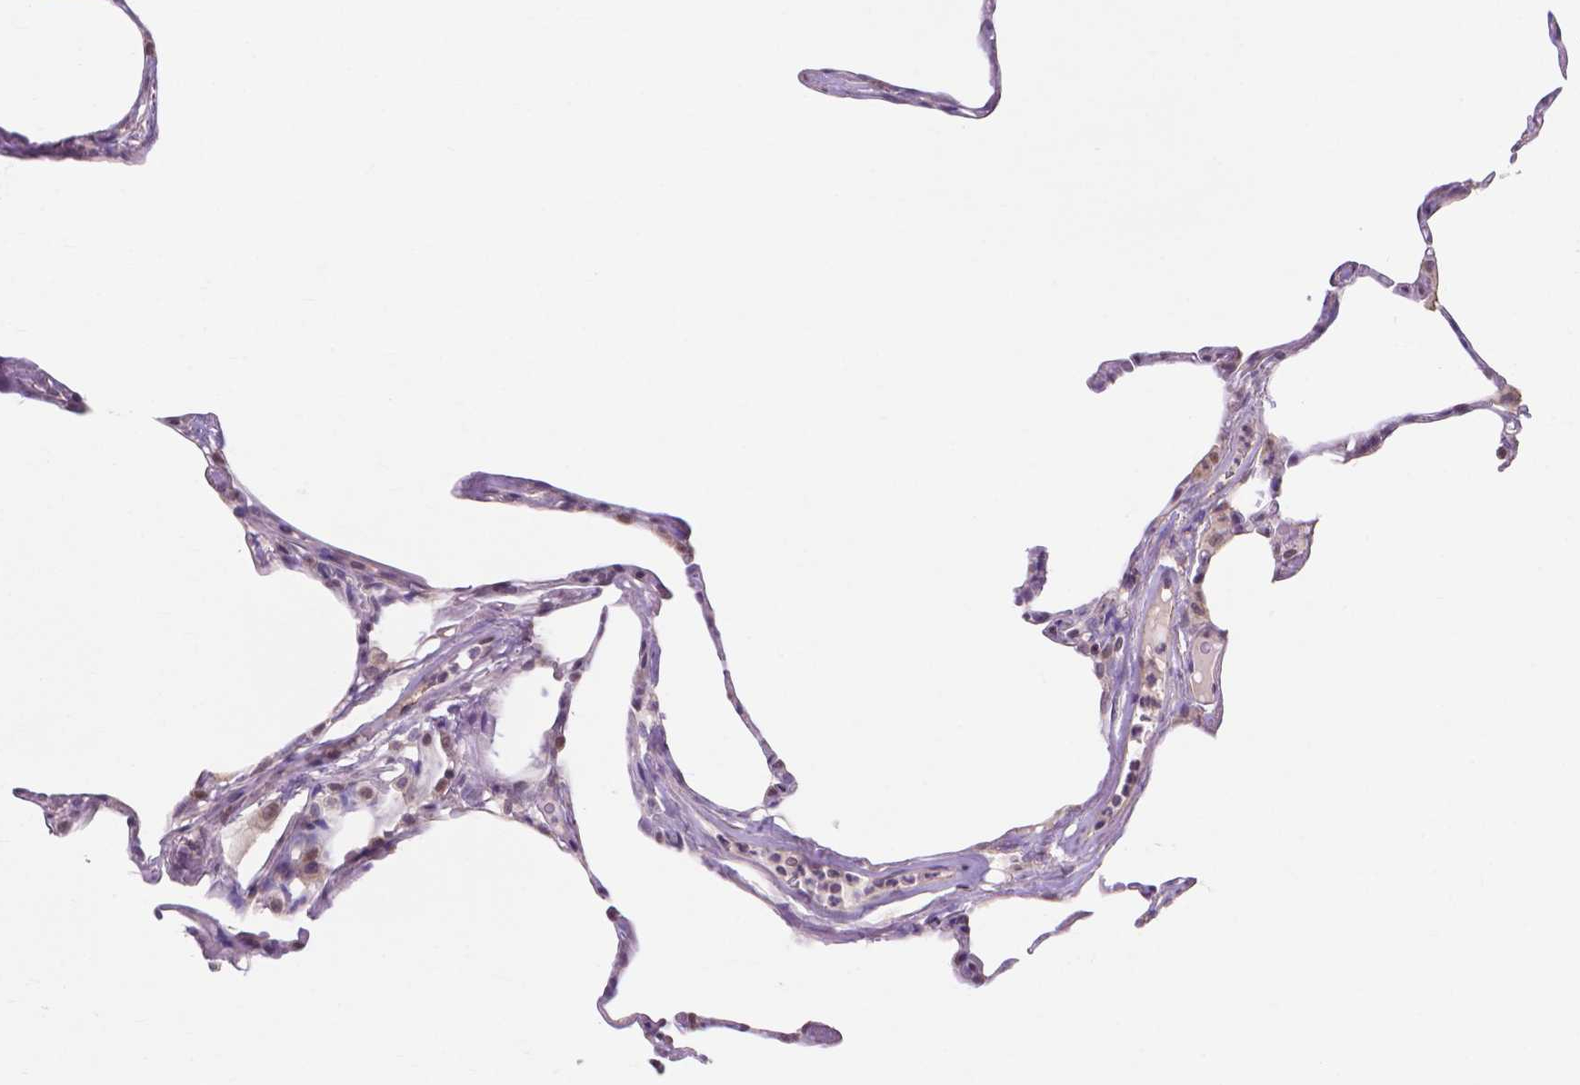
{"staining": {"intensity": "negative", "quantity": "none", "location": "none"}, "tissue": "lung", "cell_type": "Alveolar cells", "image_type": "normal", "snomed": [{"axis": "morphology", "description": "Normal tissue, NOS"}, {"axis": "topography", "description": "Lung"}], "caption": "IHC image of benign human lung stained for a protein (brown), which shows no expression in alveolar cells. Brightfield microscopy of immunohistochemistry (IHC) stained with DAB (brown) and hematoxylin (blue), captured at high magnification.", "gene": "PRDM13", "patient": {"sex": "male", "age": 65}}